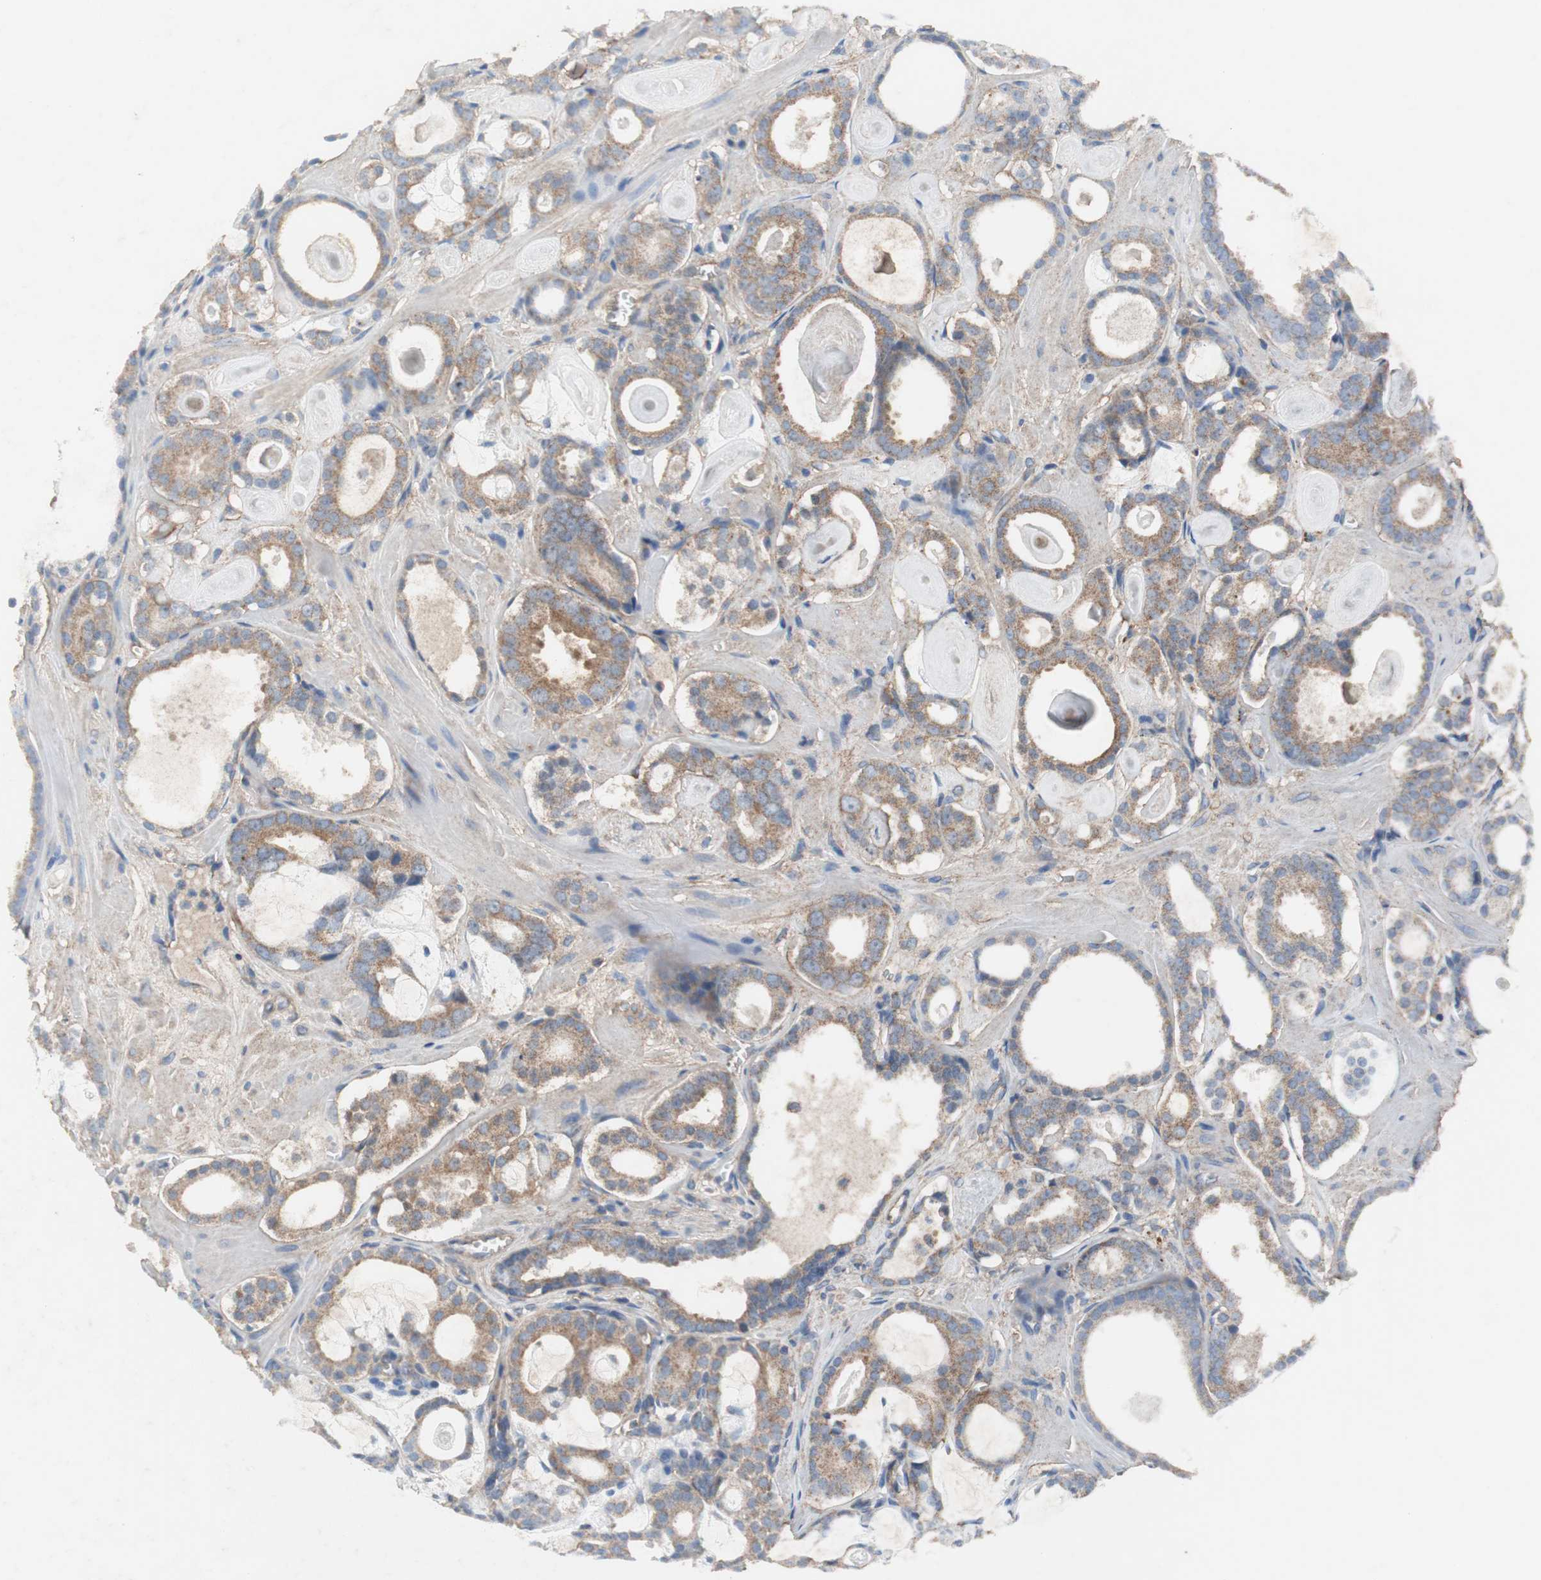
{"staining": {"intensity": "moderate", "quantity": "25%-75%", "location": "cytoplasmic/membranous"}, "tissue": "prostate cancer", "cell_type": "Tumor cells", "image_type": "cancer", "snomed": [{"axis": "morphology", "description": "Adenocarcinoma, Low grade"}, {"axis": "topography", "description": "Prostate"}], "caption": "Human low-grade adenocarcinoma (prostate) stained with a protein marker demonstrates moderate staining in tumor cells.", "gene": "VBP1", "patient": {"sex": "male", "age": 57}}